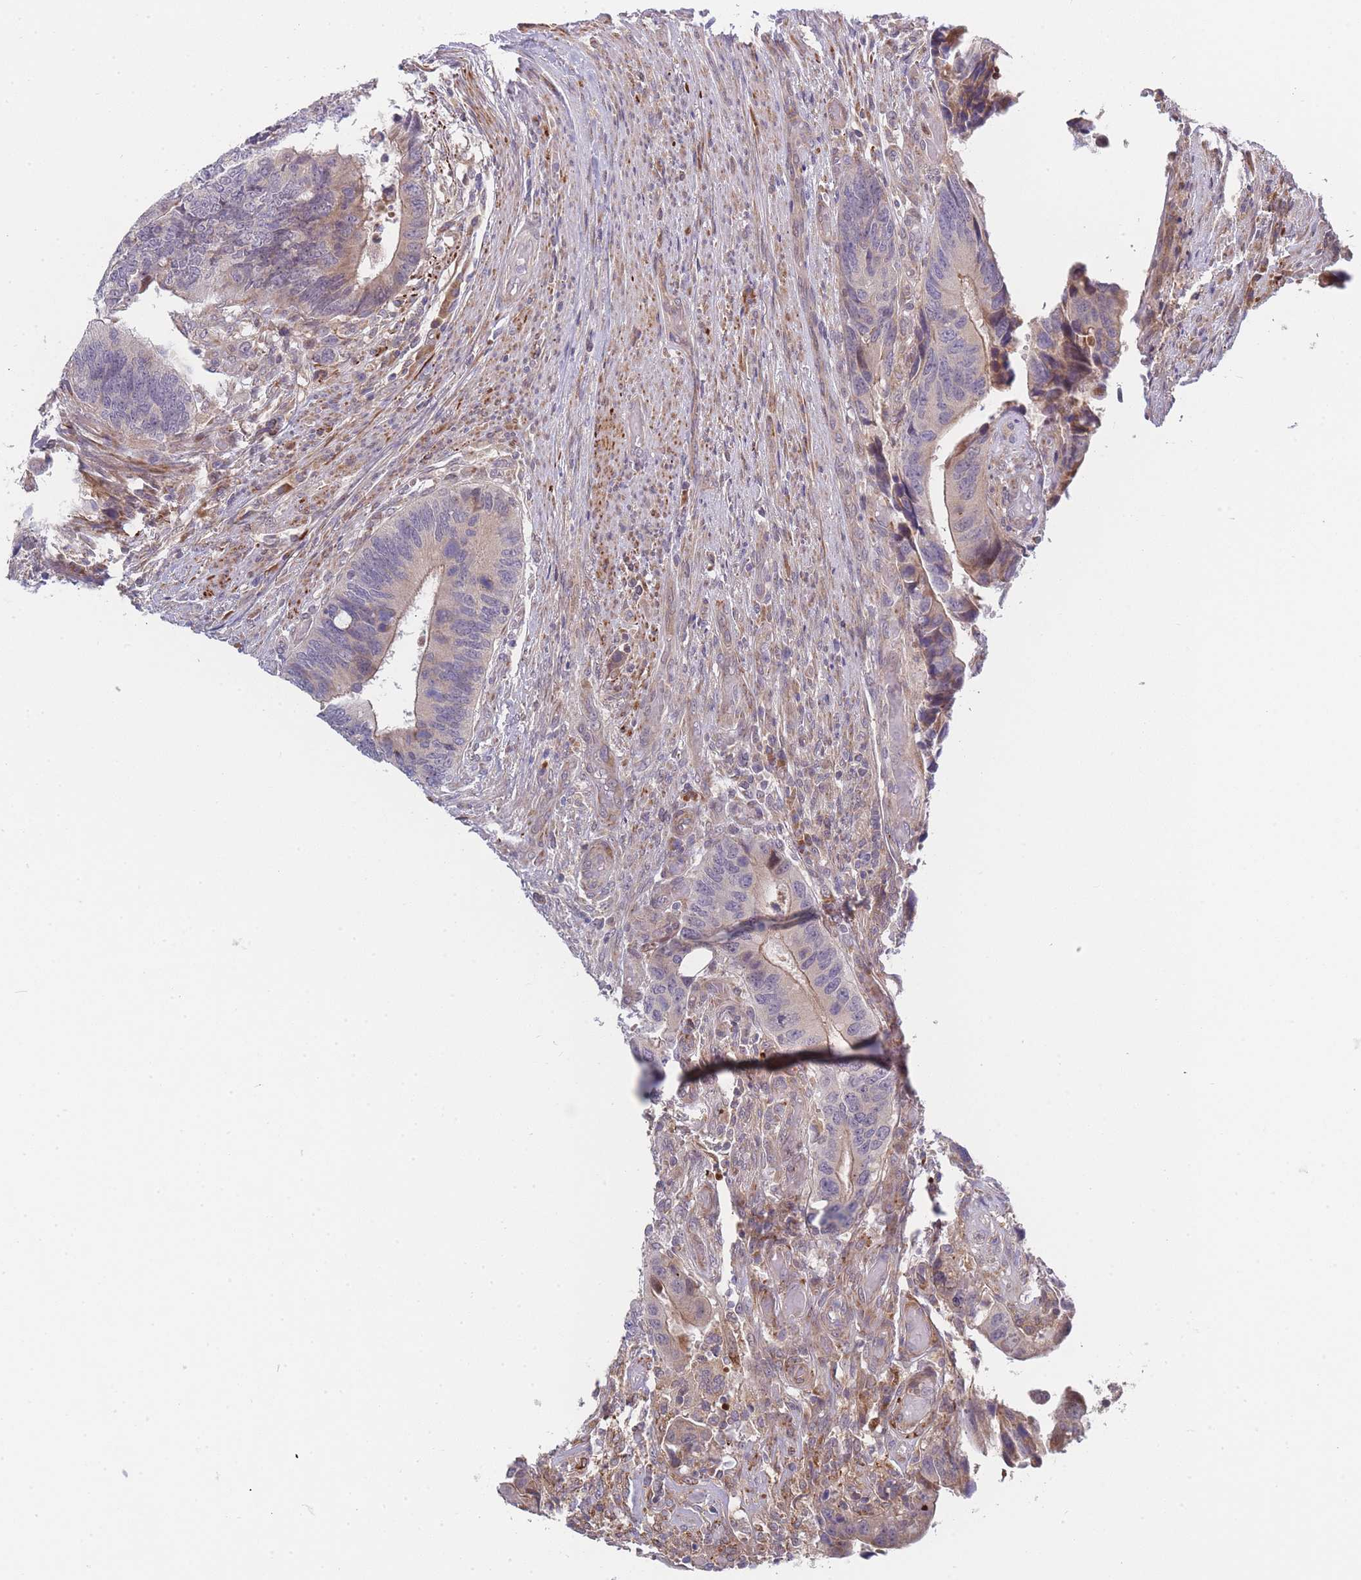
{"staining": {"intensity": "weak", "quantity": "<25%", "location": "cytoplasmic/membranous"}, "tissue": "colorectal cancer", "cell_type": "Tumor cells", "image_type": "cancer", "snomed": [{"axis": "morphology", "description": "Adenocarcinoma, NOS"}, {"axis": "topography", "description": "Colon"}], "caption": "Image shows no protein staining in tumor cells of colorectal cancer tissue.", "gene": "TRIM26", "patient": {"sex": "male", "age": 87}}